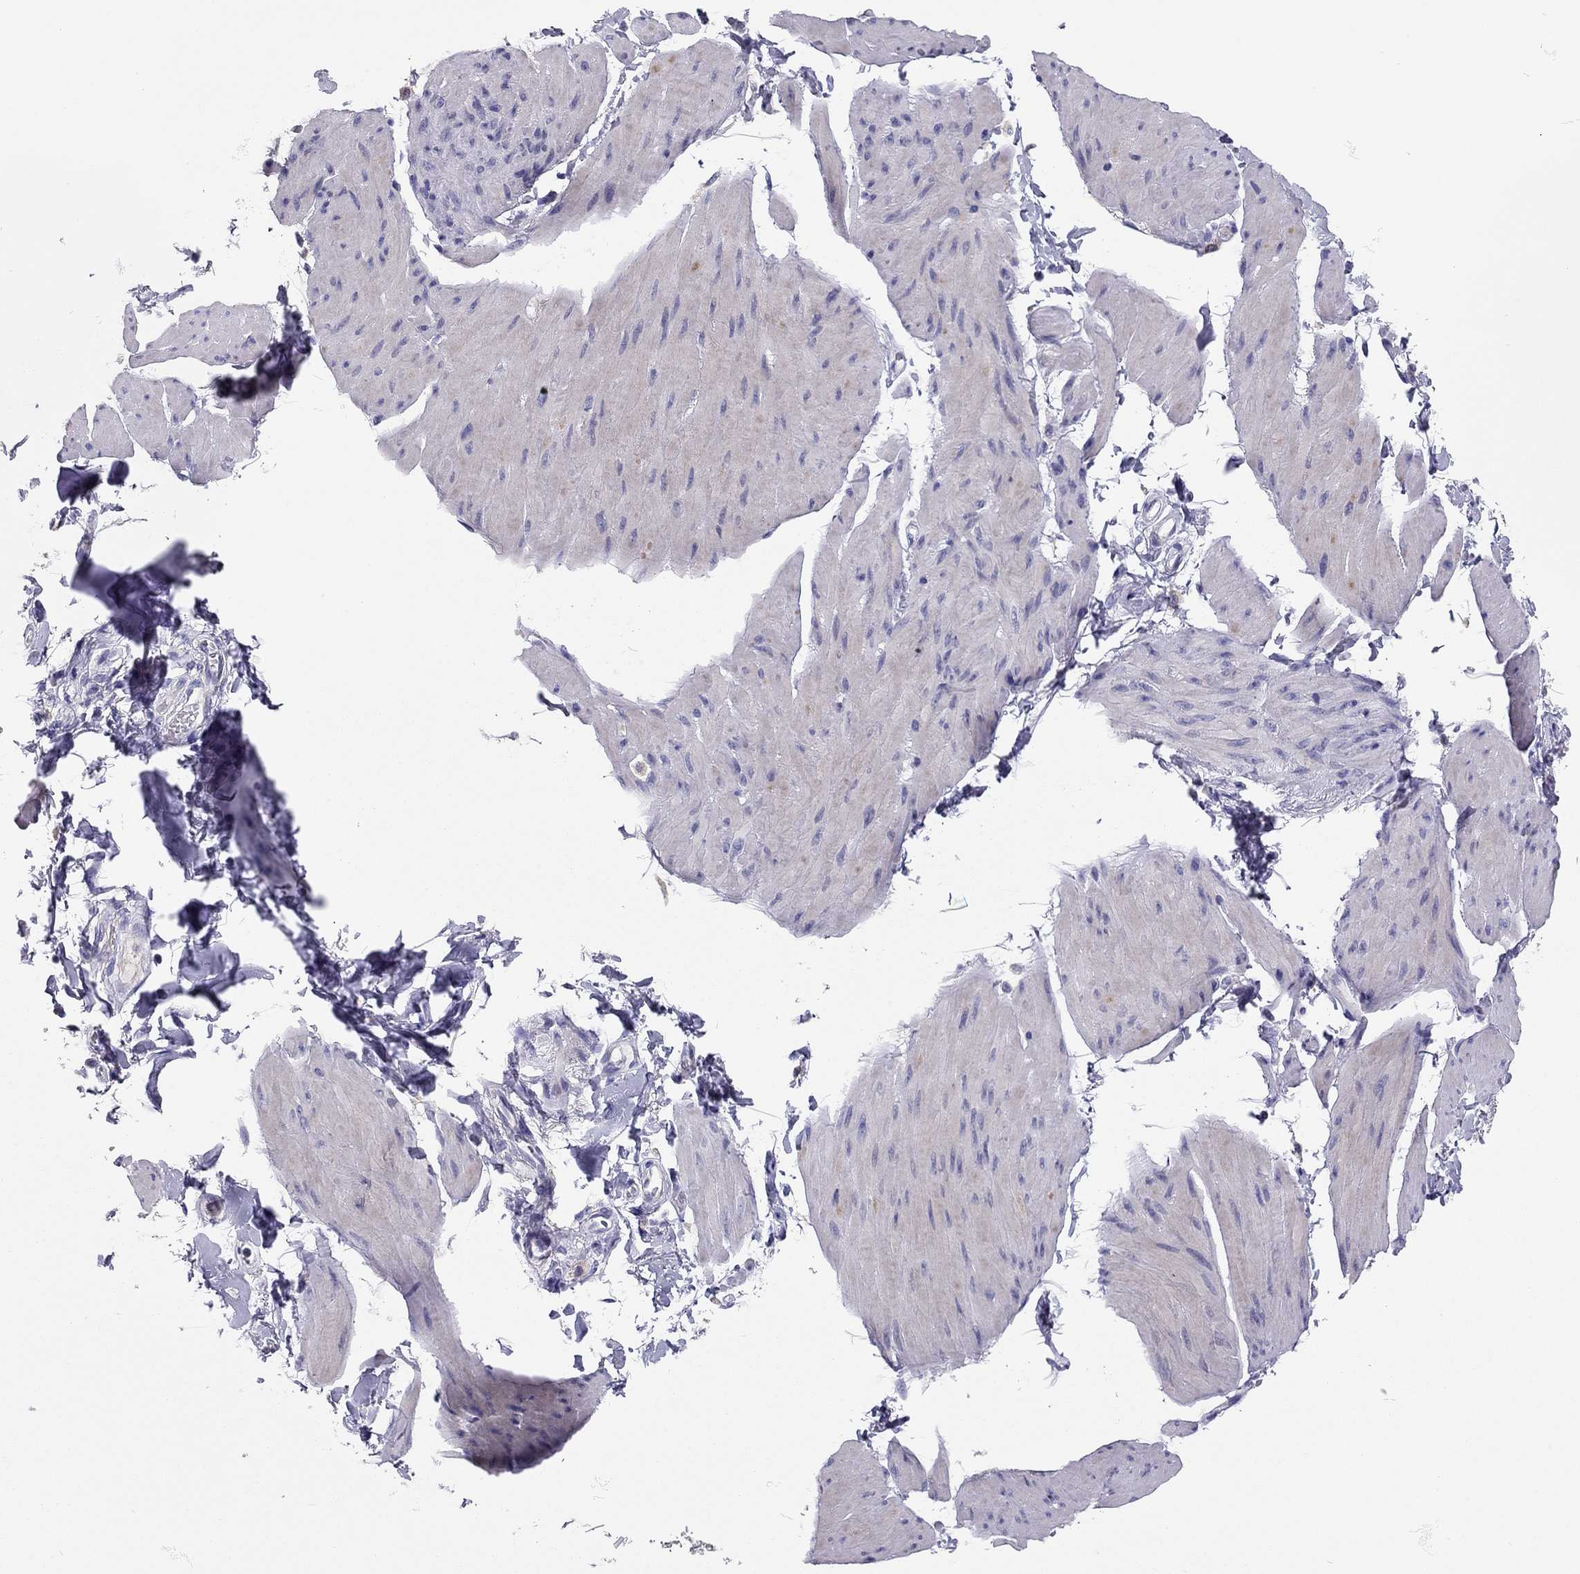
{"staining": {"intensity": "negative", "quantity": "none", "location": "none"}, "tissue": "smooth muscle", "cell_type": "Smooth muscle cells", "image_type": "normal", "snomed": [{"axis": "morphology", "description": "Normal tissue, NOS"}, {"axis": "topography", "description": "Adipose tissue"}, {"axis": "topography", "description": "Smooth muscle"}, {"axis": "topography", "description": "Peripheral nerve tissue"}], "caption": "Immunohistochemical staining of unremarkable smooth muscle exhibits no significant expression in smooth muscle cells. (DAB (3,3'-diaminobenzidine) IHC visualized using brightfield microscopy, high magnification).", "gene": "SCARB1", "patient": {"sex": "male", "age": 83}}